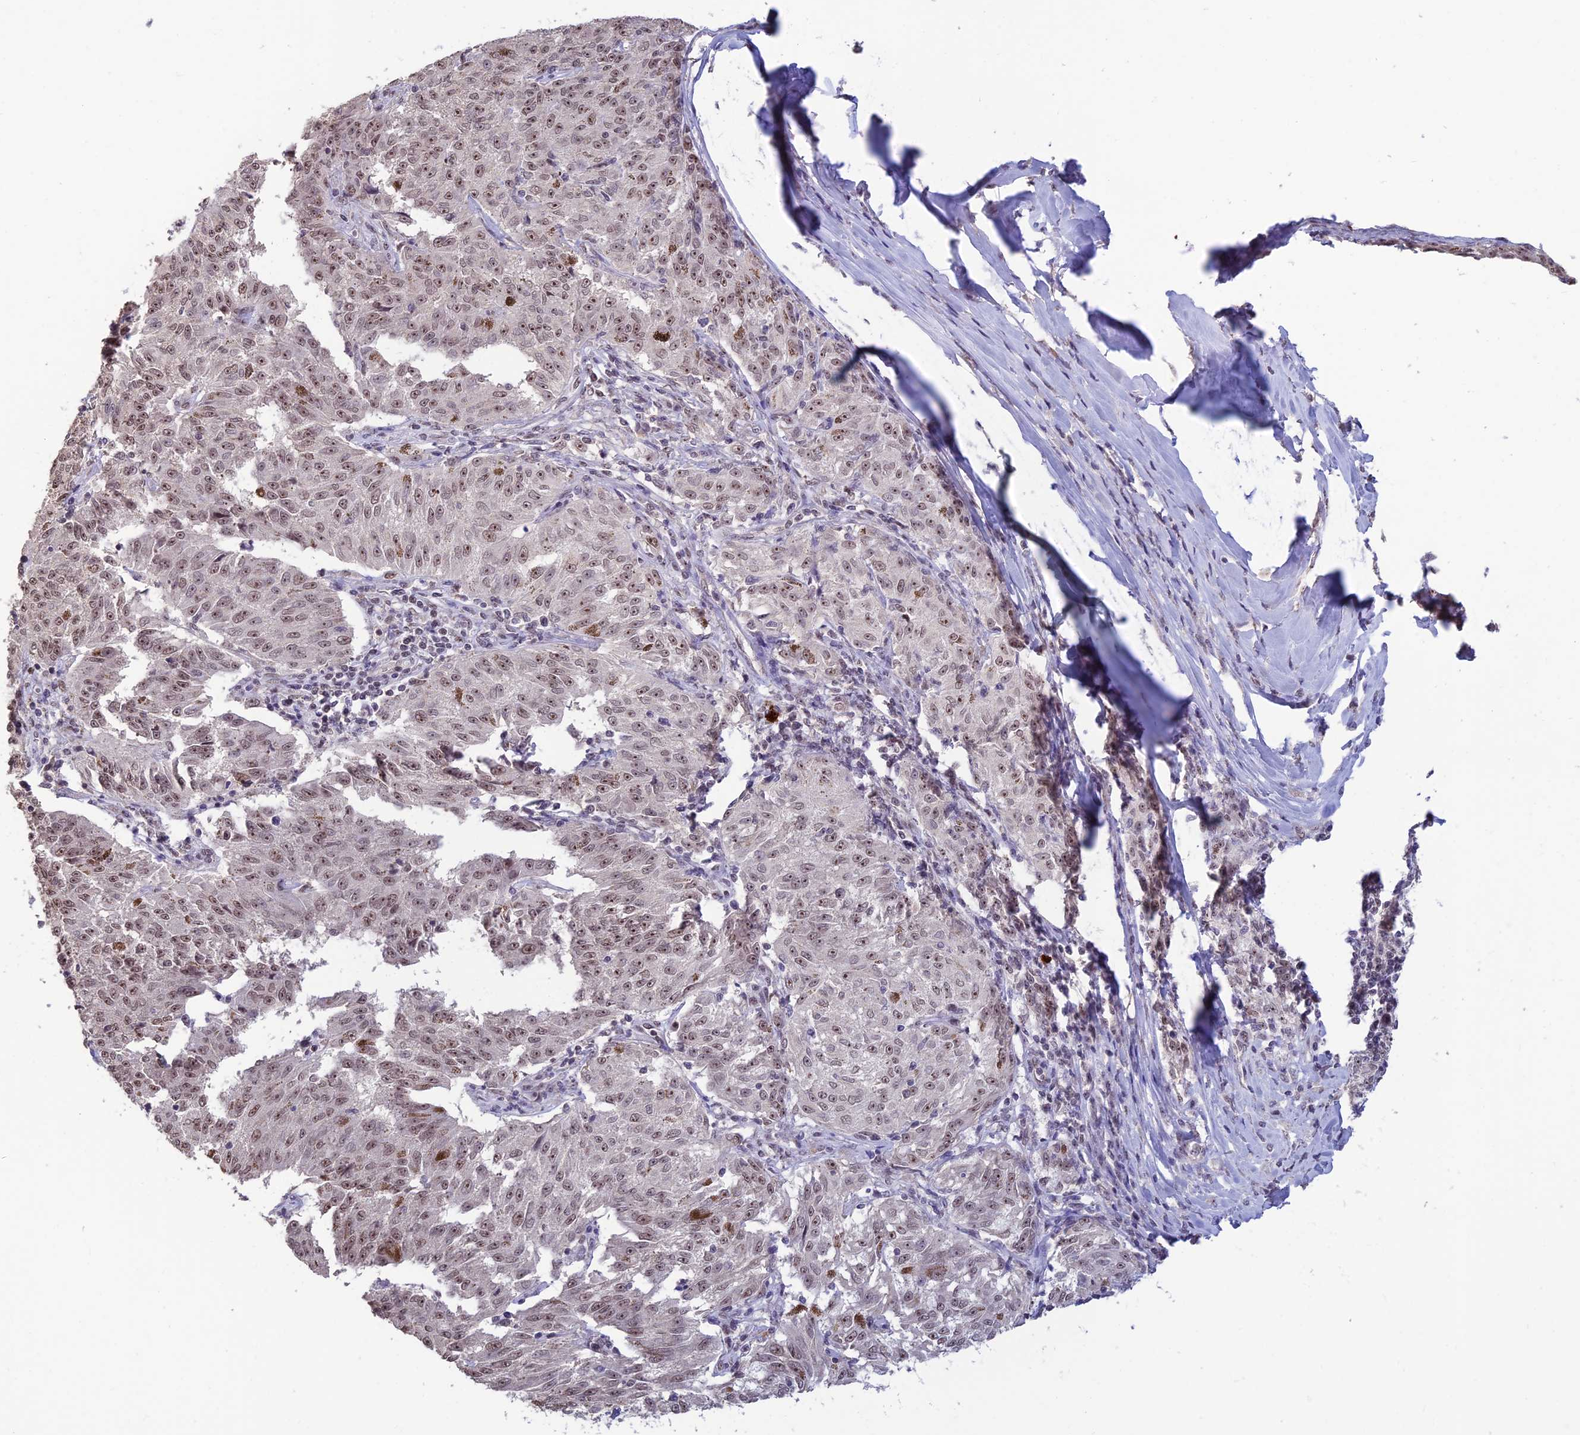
{"staining": {"intensity": "moderate", "quantity": ">75%", "location": "nuclear"}, "tissue": "melanoma", "cell_type": "Tumor cells", "image_type": "cancer", "snomed": [{"axis": "morphology", "description": "Malignant melanoma, NOS"}, {"axis": "topography", "description": "Skin"}], "caption": "A high-resolution micrograph shows immunohistochemistry (IHC) staining of malignant melanoma, which demonstrates moderate nuclear positivity in approximately >75% of tumor cells. The staining was performed using DAB (3,3'-diaminobenzidine) to visualize the protein expression in brown, while the nuclei were stained in blue with hematoxylin (Magnification: 20x).", "gene": "POLR1G", "patient": {"sex": "female", "age": 72}}